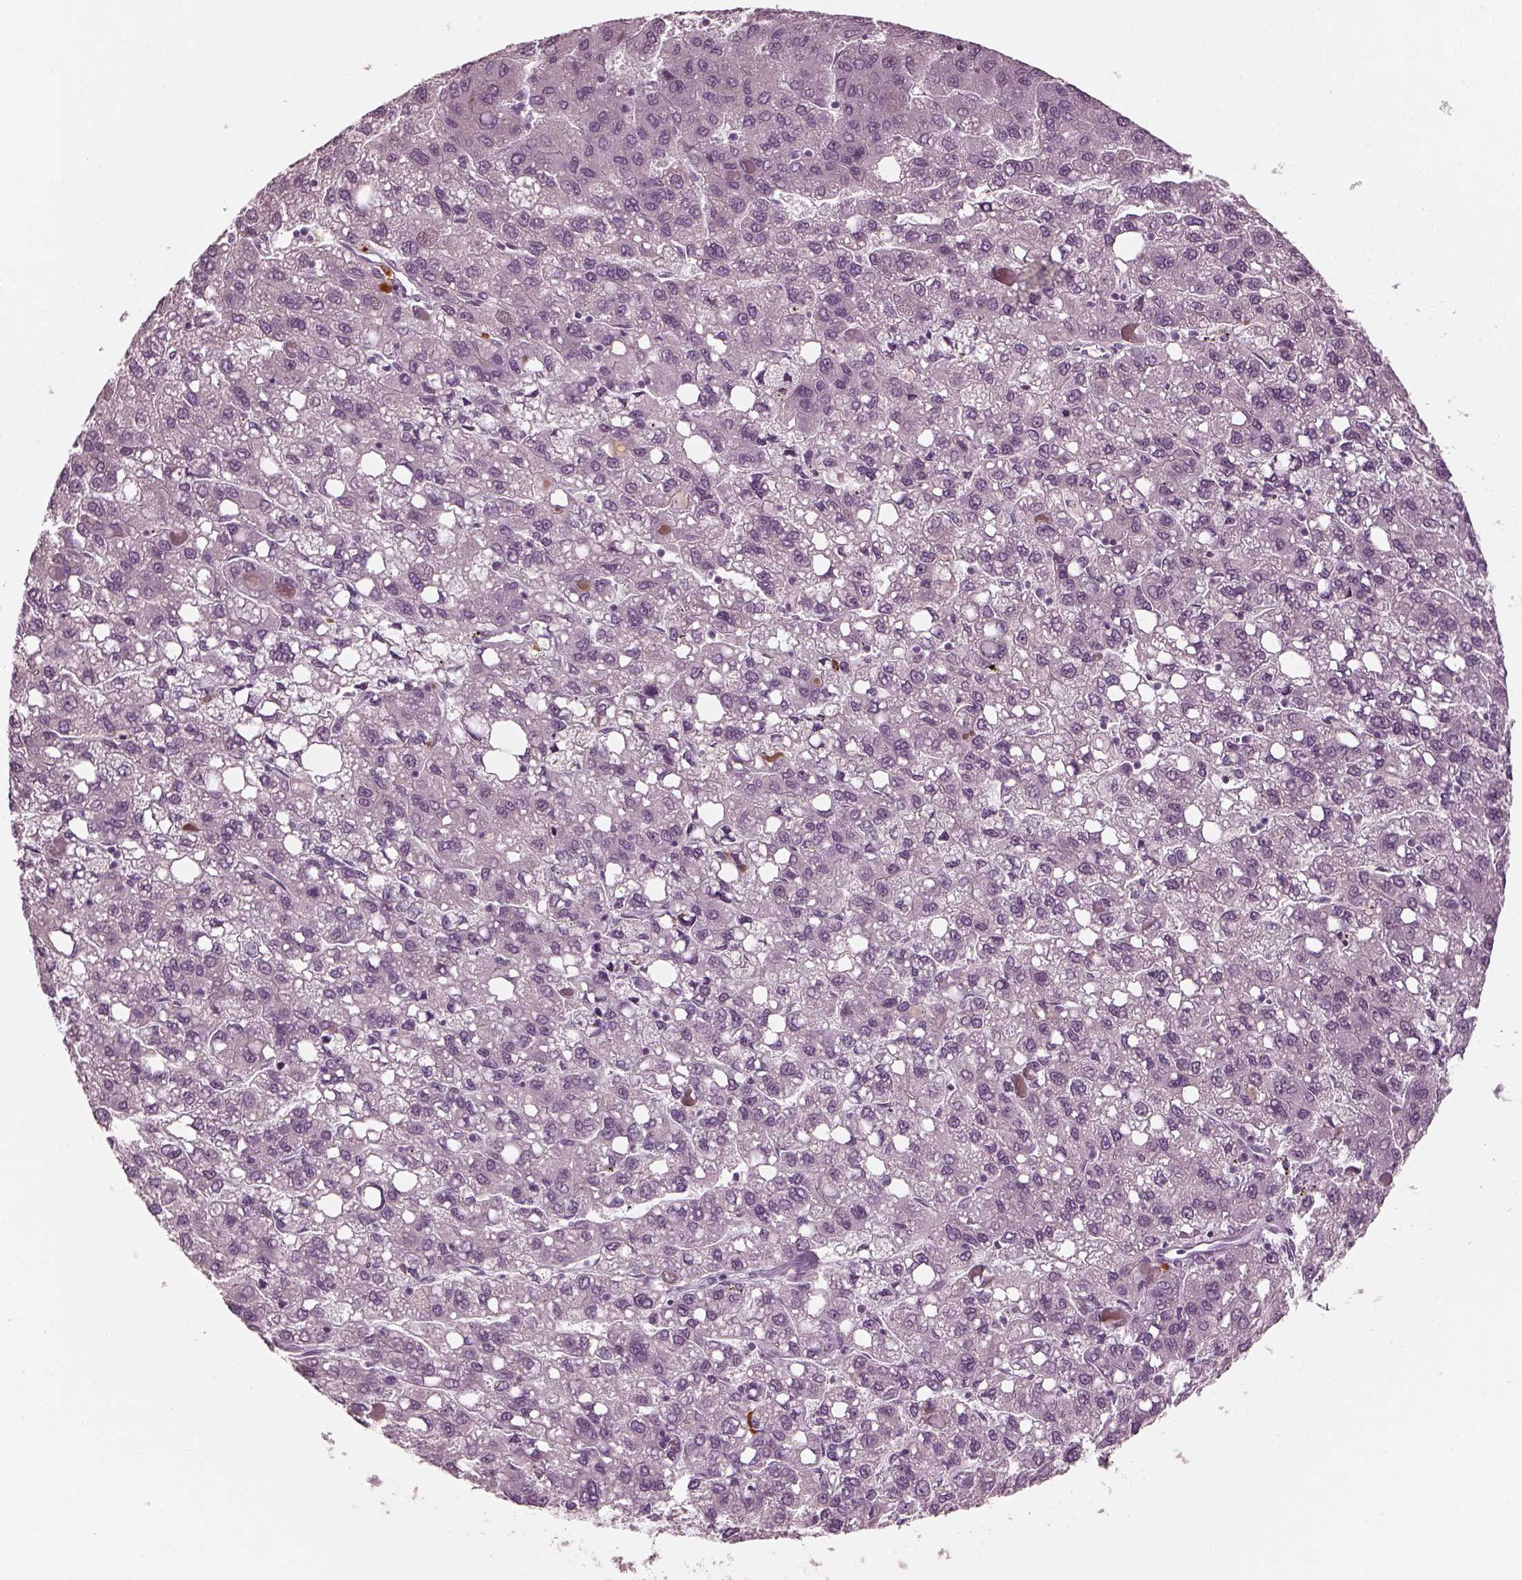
{"staining": {"intensity": "negative", "quantity": "none", "location": "none"}, "tissue": "liver cancer", "cell_type": "Tumor cells", "image_type": "cancer", "snomed": [{"axis": "morphology", "description": "Carcinoma, Hepatocellular, NOS"}, {"axis": "topography", "description": "Liver"}], "caption": "Tumor cells are negative for protein expression in human hepatocellular carcinoma (liver). (DAB (3,3'-diaminobenzidine) immunohistochemistry (IHC) visualized using brightfield microscopy, high magnification).", "gene": "CNTN1", "patient": {"sex": "female", "age": 82}}